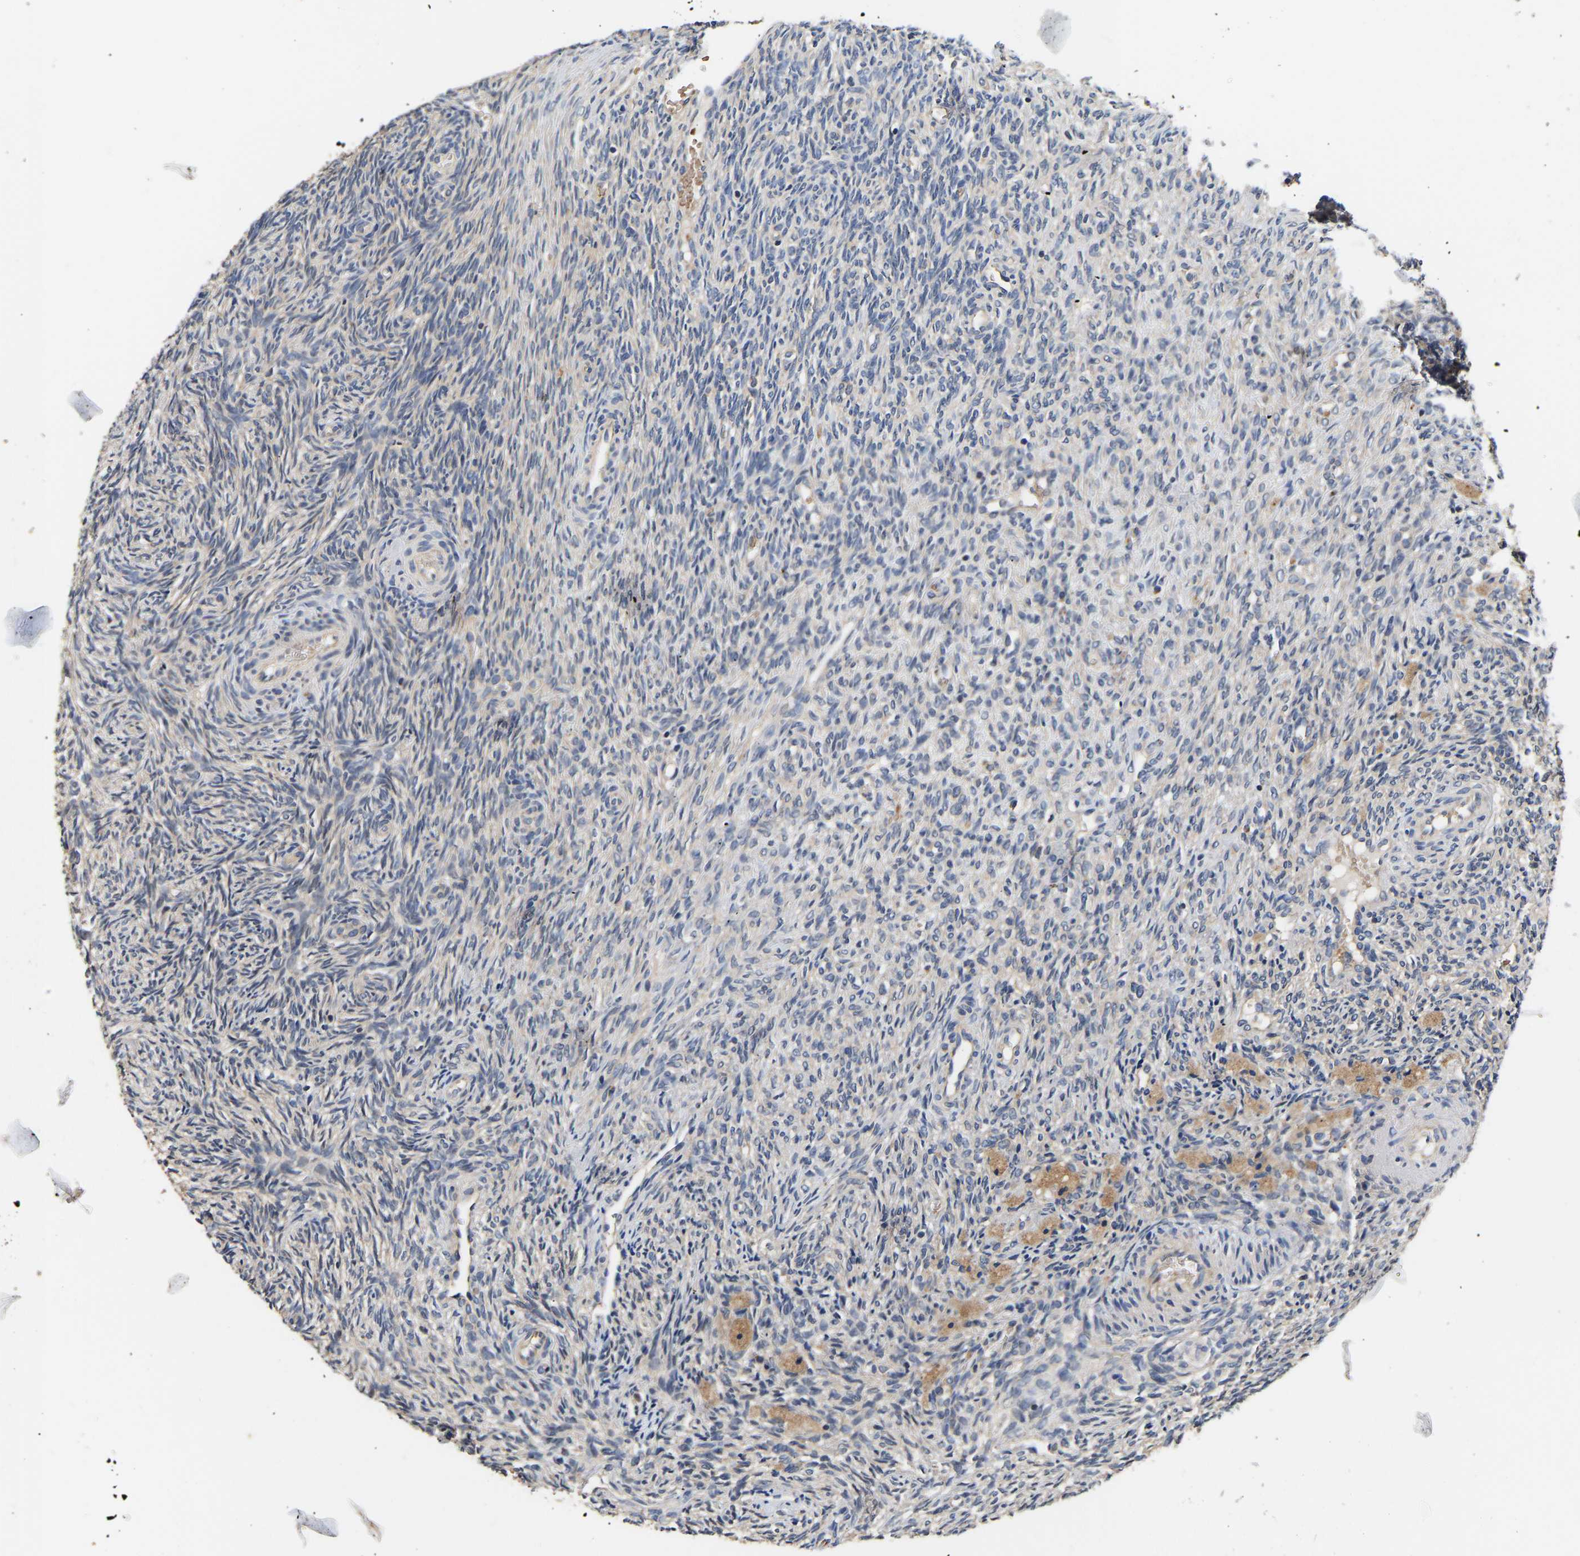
{"staining": {"intensity": "weak", "quantity": ">75%", "location": "cytoplasmic/membranous"}, "tissue": "ovary", "cell_type": "Follicle cells", "image_type": "normal", "snomed": [{"axis": "morphology", "description": "Normal tissue, NOS"}, {"axis": "topography", "description": "Ovary"}], "caption": "The immunohistochemical stain labels weak cytoplasmic/membranous expression in follicle cells of unremarkable ovary.", "gene": "LRBA", "patient": {"sex": "female", "age": 41}}